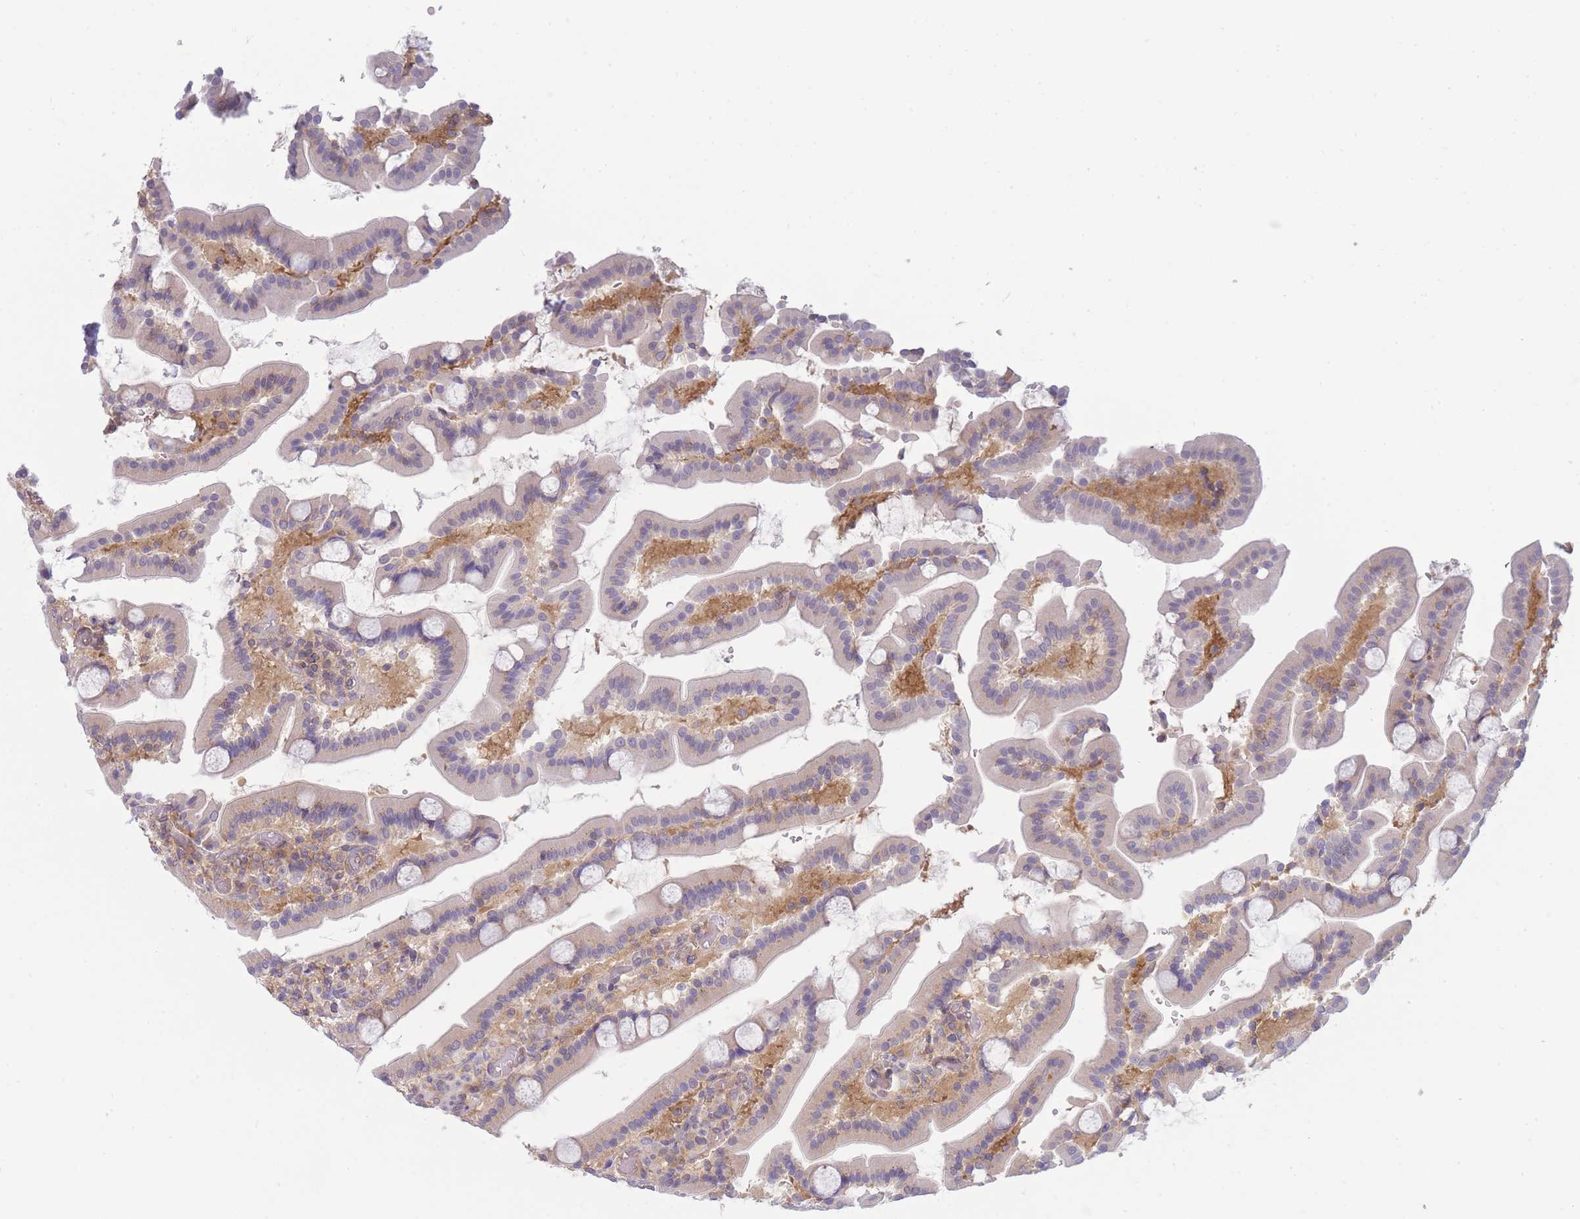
{"staining": {"intensity": "moderate", "quantity": "25%-75%", "location": "cytoplasmic/membranous"}, "tissue": "duodenum", "cell_type": "Glandular cells", "image_type": "normal", "snomed": [{"axis": "morphology", "description": "Normal tissue, NOS"}, {"axis": "topography", "description": "Duodenum"}], "caption": "Duodenum stained for a protein reveals moderate cytoplasmic/membranous positivity in glandular cells. Immunohistochemistry (ihc) stains the protein in brown and the nuclei are stained blue.", "gene": "PFDN6", "patient": {"sex": "male", "age": 55}}